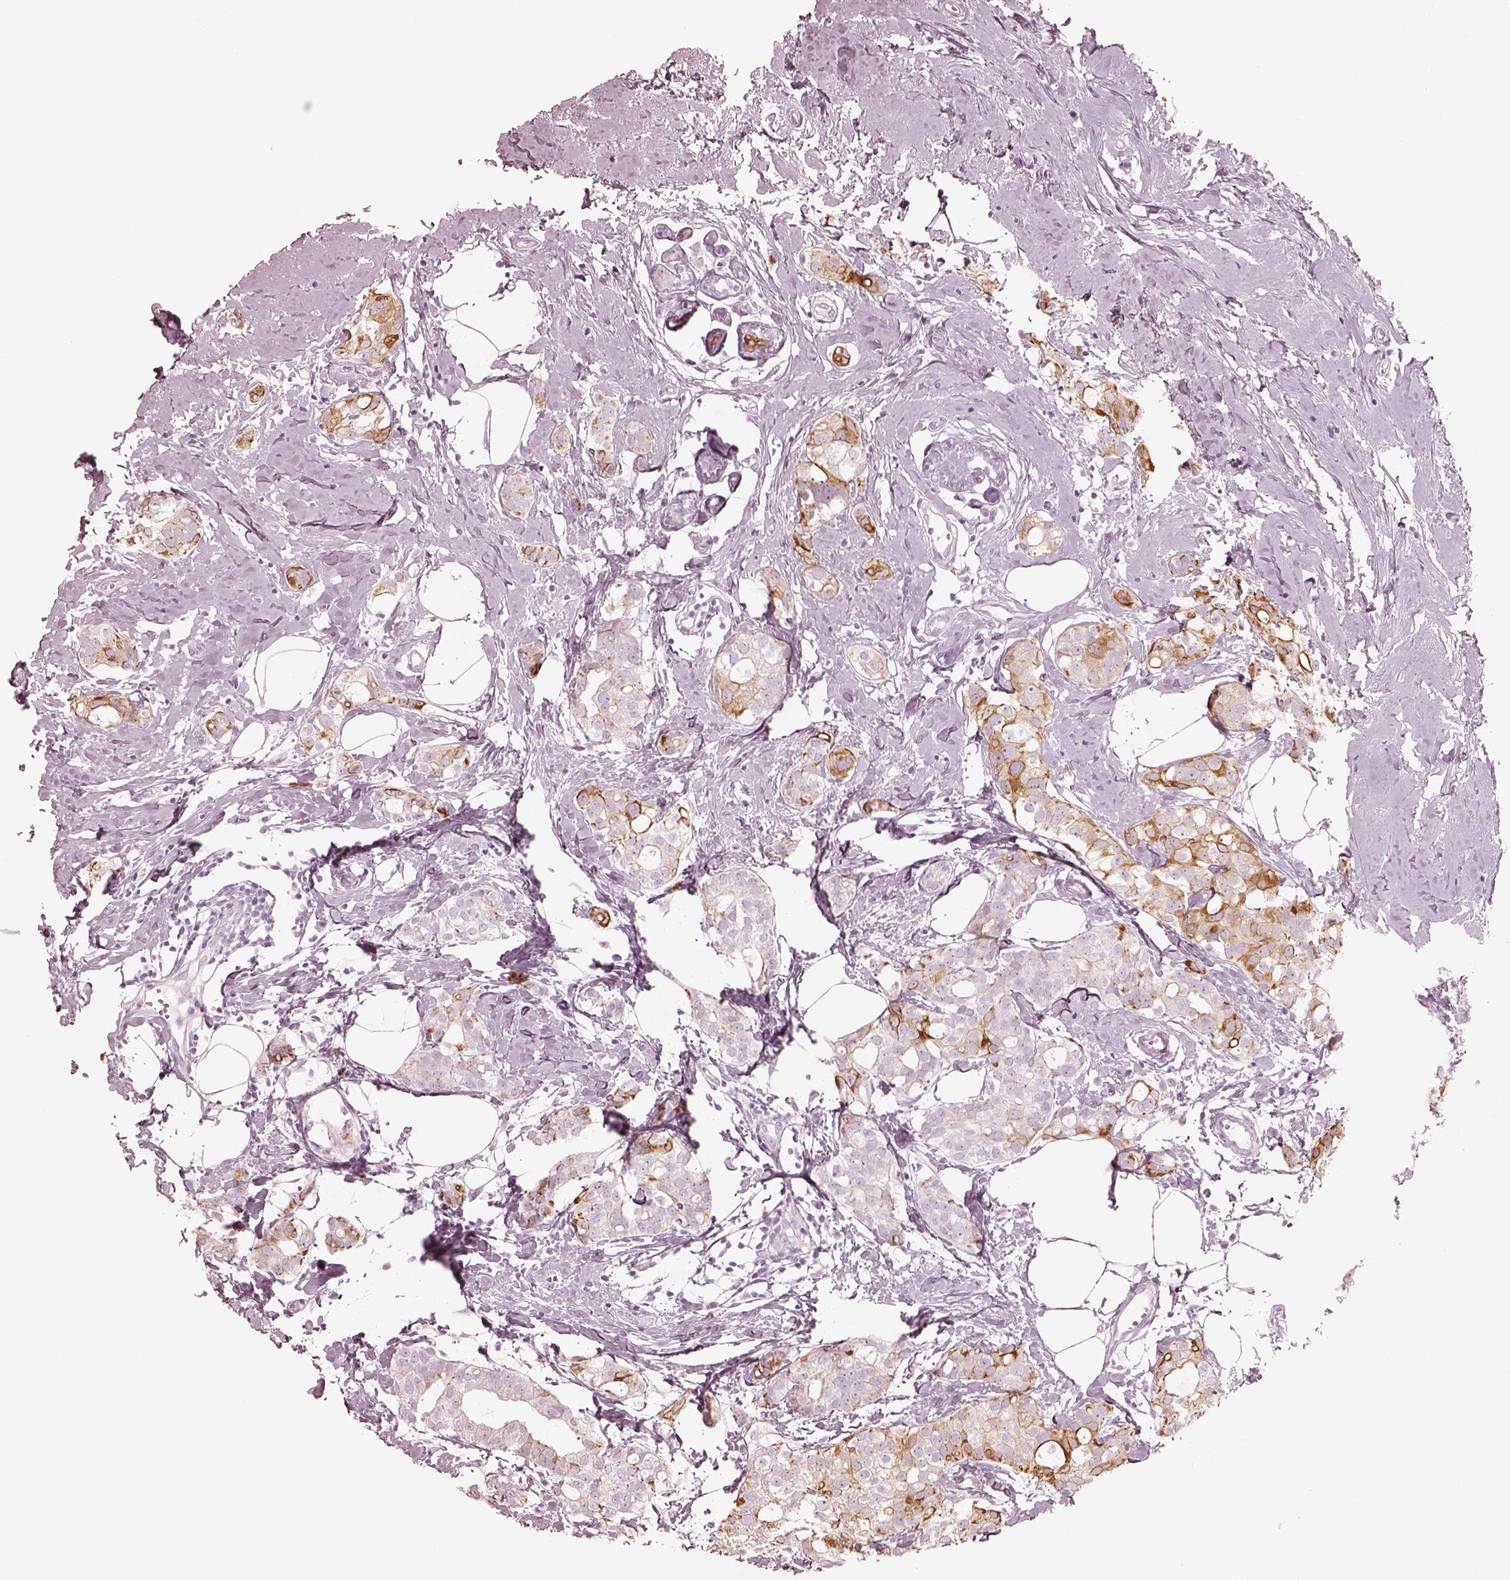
{"staining": {"intensity": "moderate", "quantity": "25%-75%", "location": "cytoplasmic/membranous"}, "tissue": "breast cancer", "cell_type": "Tumor cells", "image_type": "cancer", "snomed": [{"axis": "morphology", "description": "Duct carcinoma"}, {"axis": "topography", "description": "Breast"}], "caption": "A micrograph of human breast cancer stained for a protein shows moderate cytoplasmic/membranous brown staining in tumor cells.", "gene": "PON3", "patient": {"sex": "female", "age": 40}}